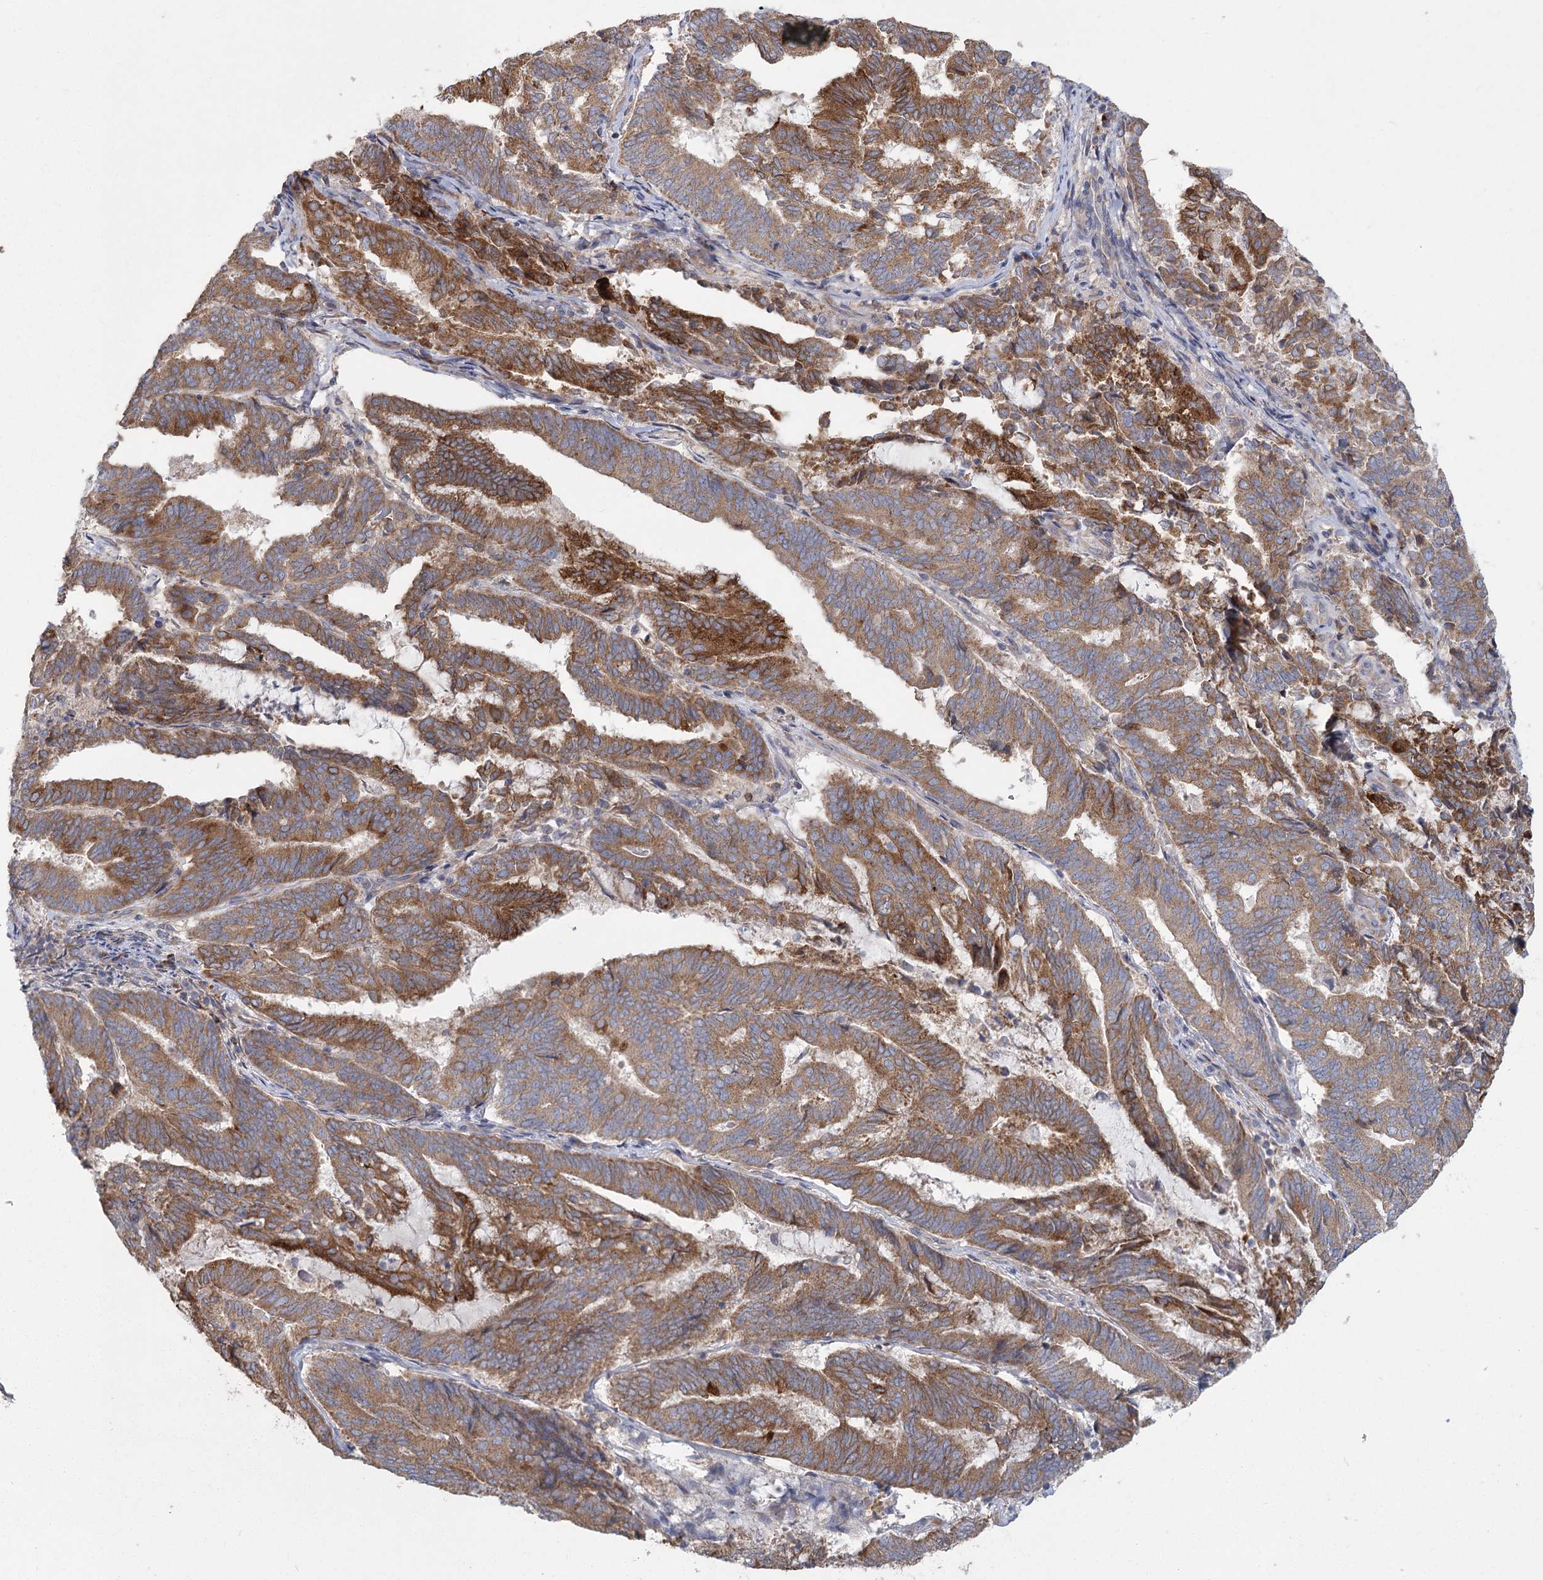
{"staining": {"intensity": "moderate", "quantity": ">75%", "location": "cytoplasmic/membranous"}, "tissue": "endometrial cancer", "cell_type": "Tumor cells", "image_type": "cancer", "snomed": [{"axis": "morphology", "description": "Adenocarcinoma, NOS"}, {"axis": "topography", "description": "Endometrium"}], "caption": "Adenocarcinoma (endometrial) tissue shows moderate cytoplasmic/membranous positivity in approximately >75% of tumor cells", "gene": "CNTLN", "patient": {"sex": "female", "age": 80}}